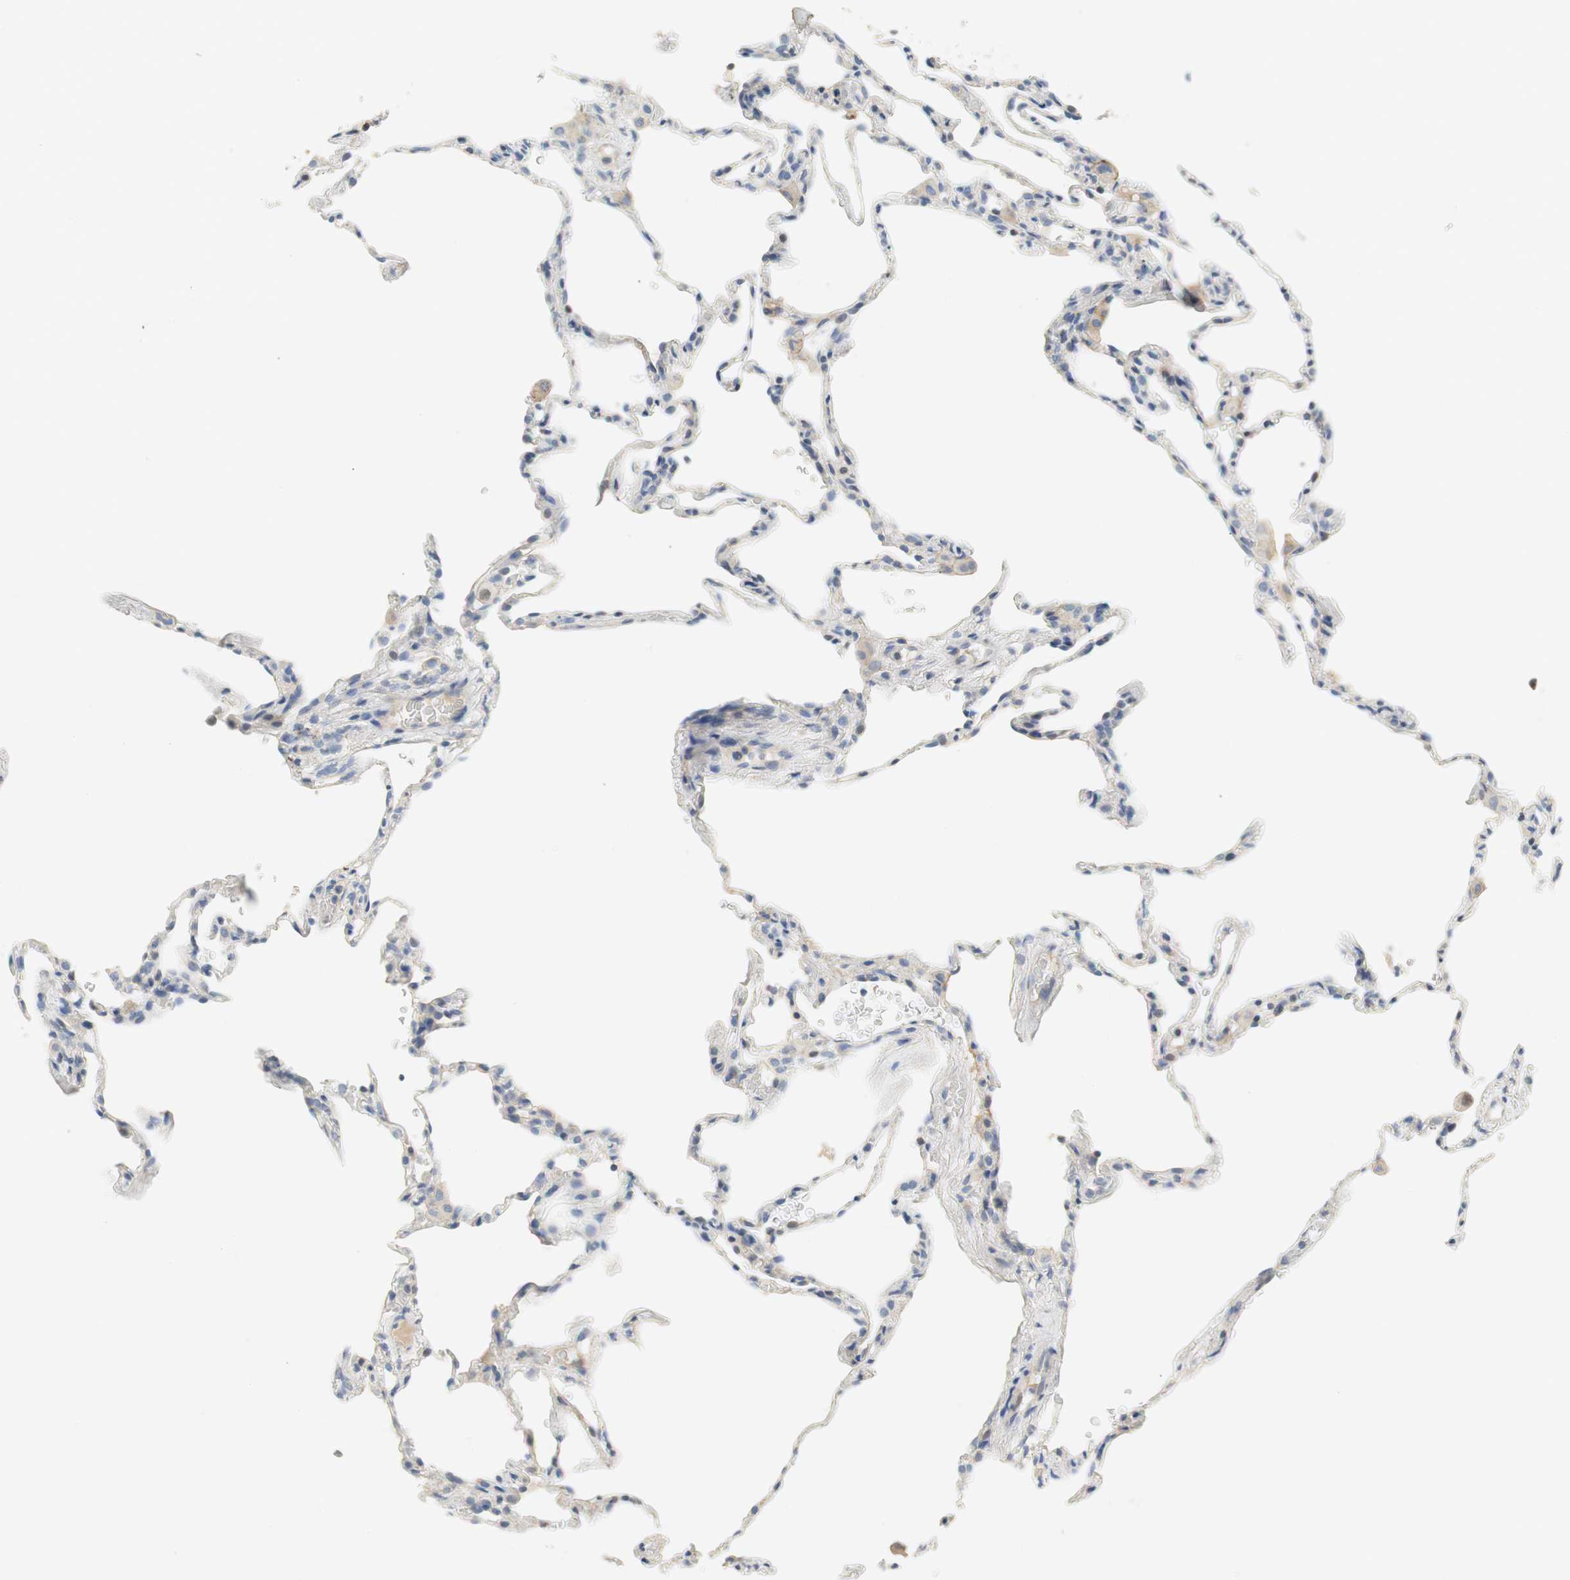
{"staining": {"intensity": "negative", "quantity": "none", "location": "none"}, "tissue": "lung", "cell_type": "Alveolar cells", "image_type": "normal", "snomed": [{"axis": "morphology", "description": "Normal tissue, NOS"}, {"axis": "topography", "description": "Lung"}], "caption": "Immunohistochemical staining of benign lung displays no significant positivity in alveolar cells.", "gene": "CCM2L", "patient": {"sex": "male", "age": 59}}